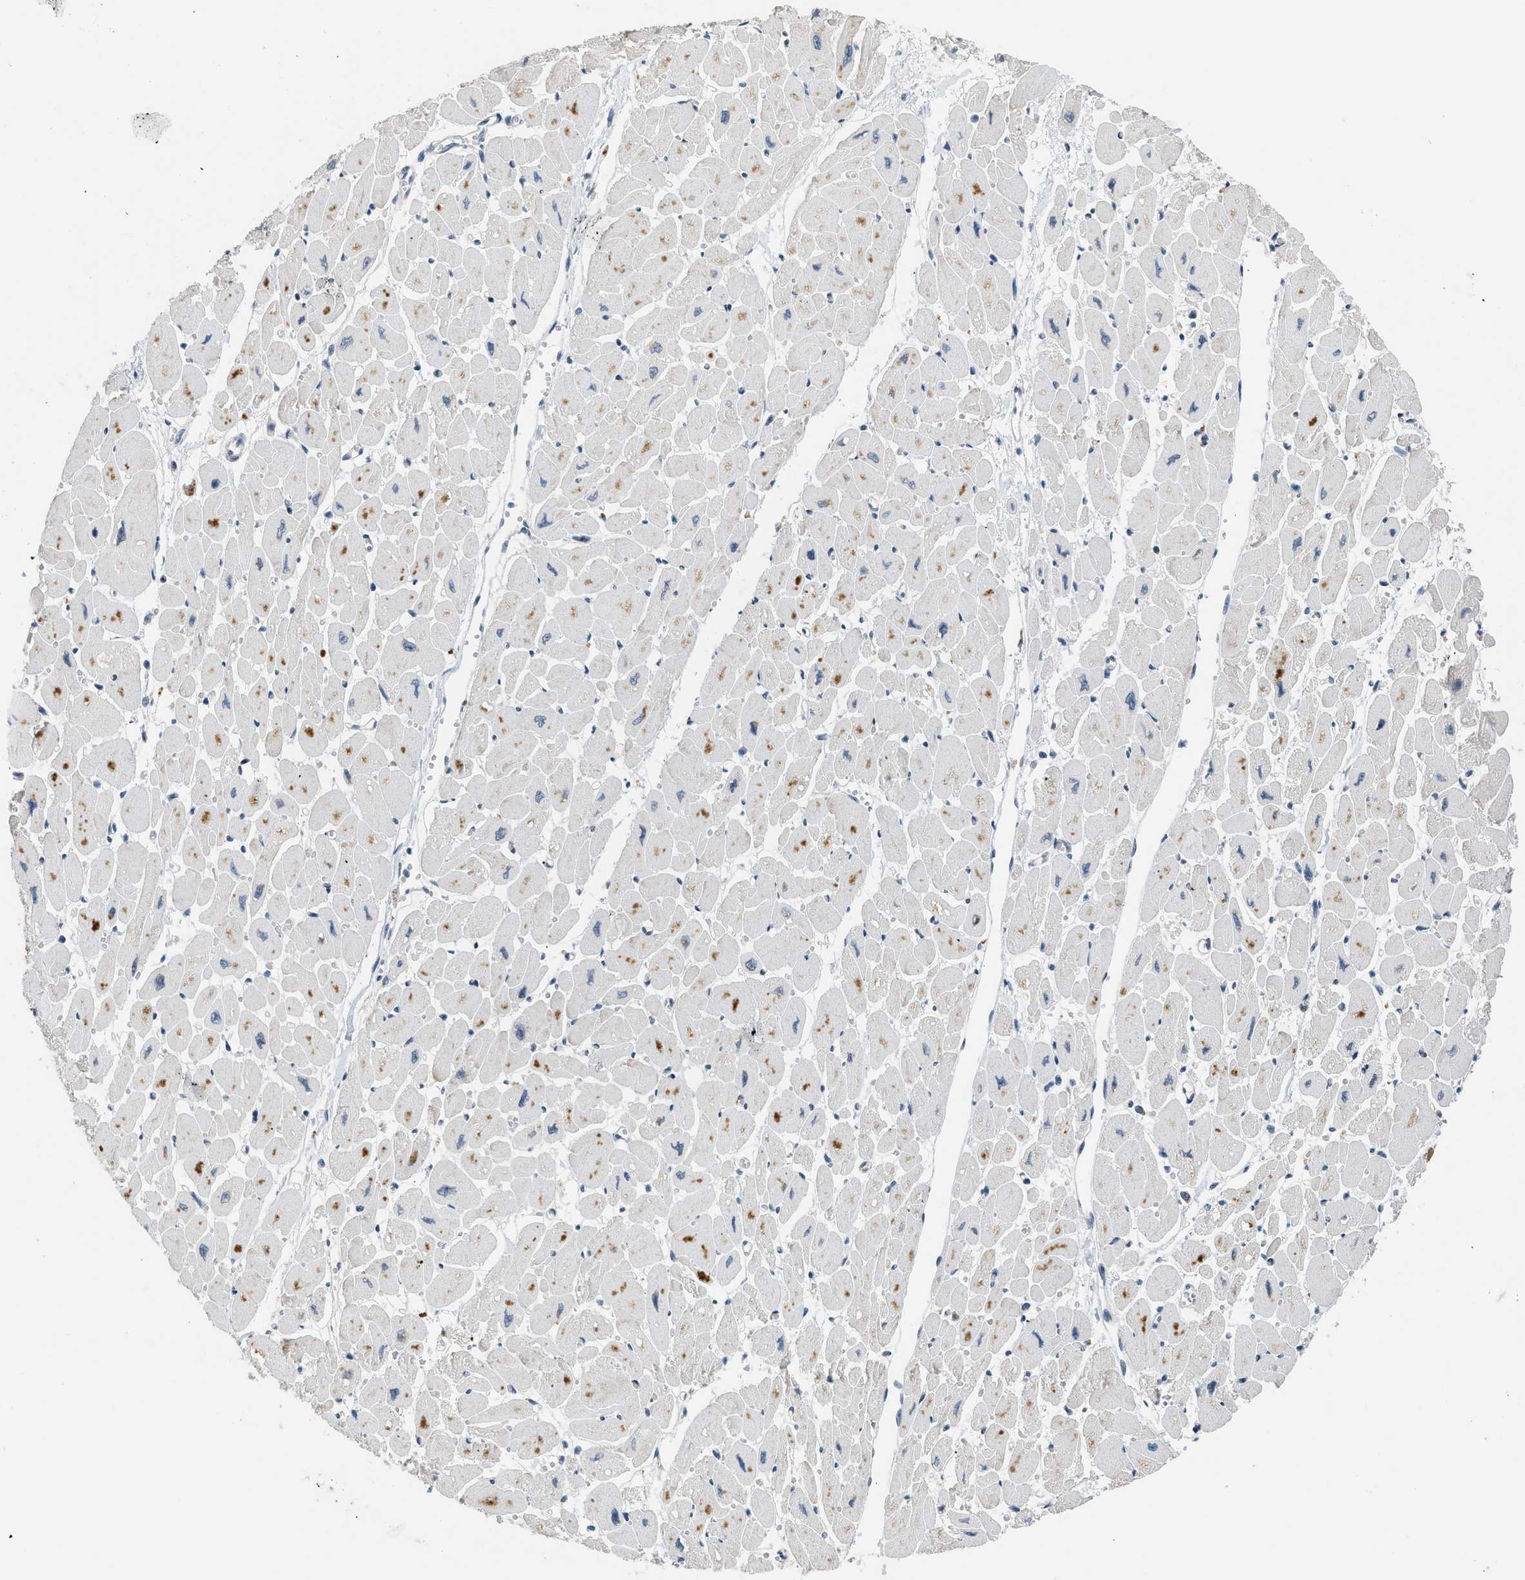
{"staining": {"intensity": "moderate", "quantity": "<25%", "location": "cytoplasmic/membranous"}, "tissue": "heart muscle", "cell_type": "Cardiomyocytes", "image_type": "normal", "snomed": [{"axis": "morphology", "description": "Normal tissue, NOS"}, {"axis": "topography", "description": "Heart"}], "caption": "Moderate cytoplasmic/membranous positivity for a protein is present in about <25% of cardiomyocytes of normal heart muscle using immunohistochemistry.", "gene": "MZF1", "patient": {"sex": "female", "age": 54}}